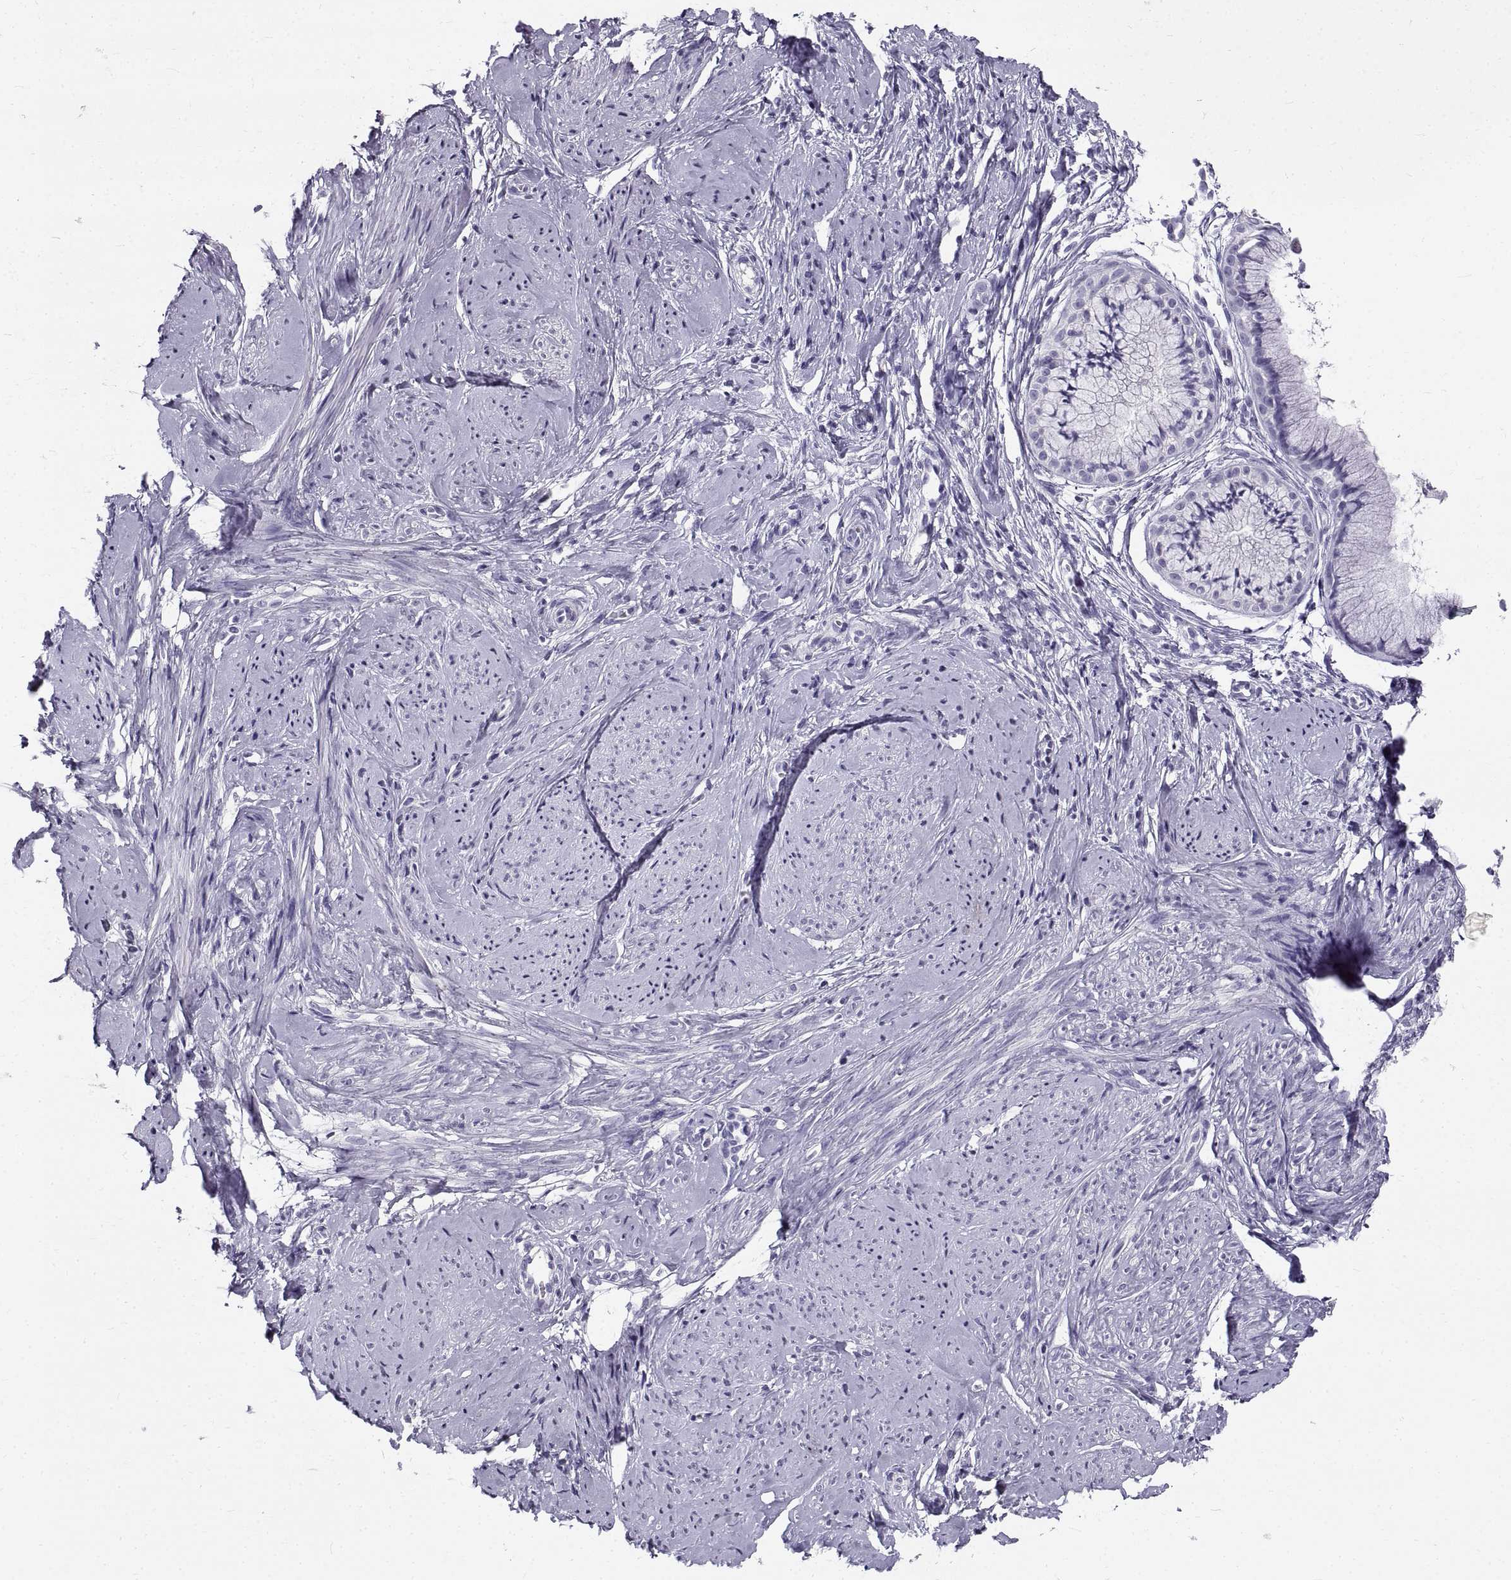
{"staining": {"intensity": "negative", "quantity": "none", "location": "none"}, "tissue": "smooth muscle", "cell_type": "Smooth muscle cells", "image_type": "normal", "snomed": [{"axis": "morphology", "description": "Normal tissue, NOS"}, {"axis": "topography", "description": "Smooth muscle"}], "caption": "Immunohistochemistry (IHC) of unremarkable smooth muscle displays no positivity in smooth muscle cells.", "gene": "GNG12", "patient": {"sex": "female", "age": 48}}